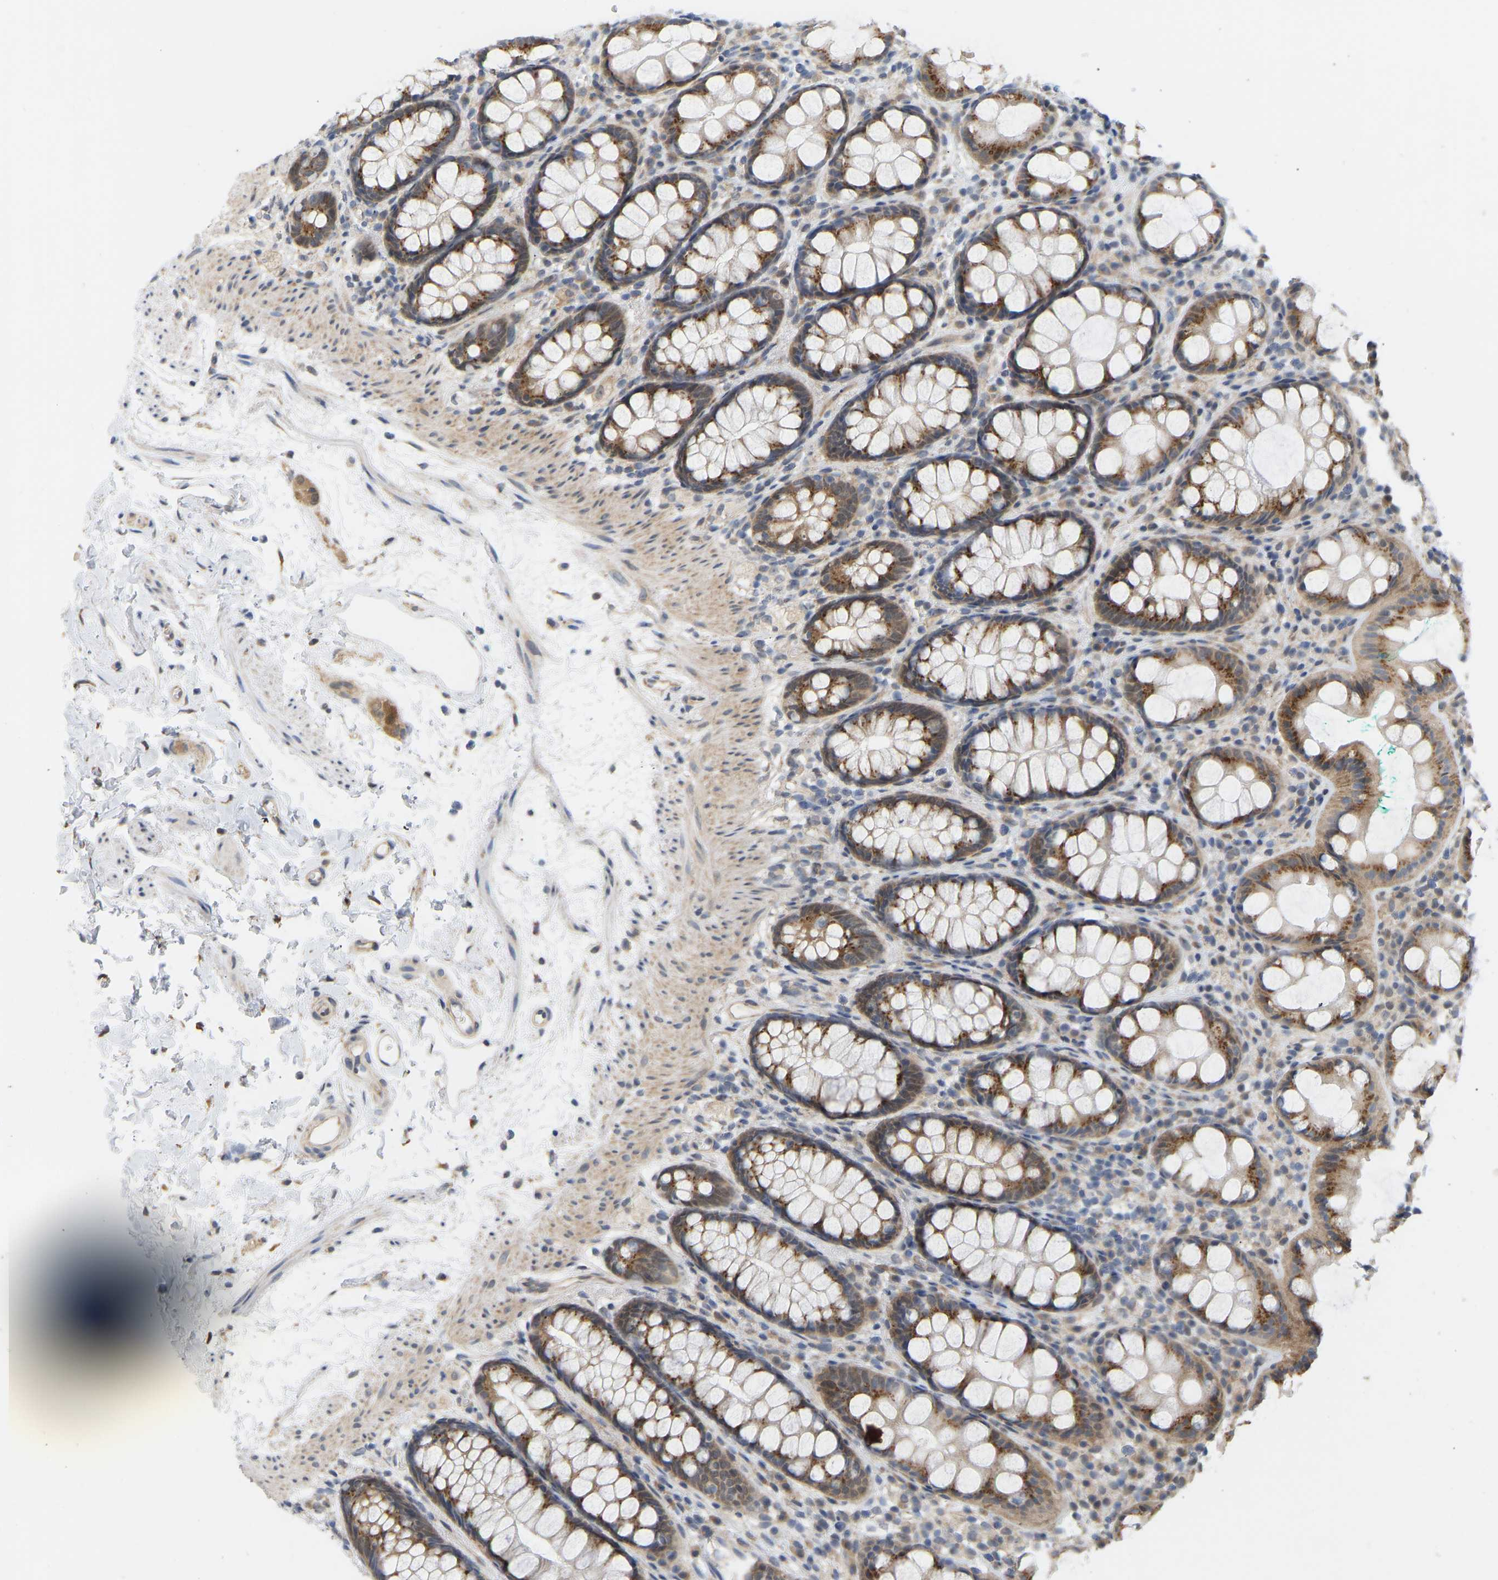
{"staining": {"intensity": "moderate", "quantity": ">75%", "location": "cytoplasmic/membranous"}, "tissue": "rectum", "cell_type": "Glandular cells", "image_type": "normal", "snomed": [{"axis": "morphology", "description": "Normal tissue, NOS"}, {"axis": "topography", "description": "Rectum"}], "caption": "Immunohistochemistry of unremarkable human rectum exhibits medium levels of moderate cytoplasmic/membranous expression in about >75% of glandular cells. Nuclei are stained in blue.", "gene": "BEND3", "patient": {"sex": "female", "age": 65}}